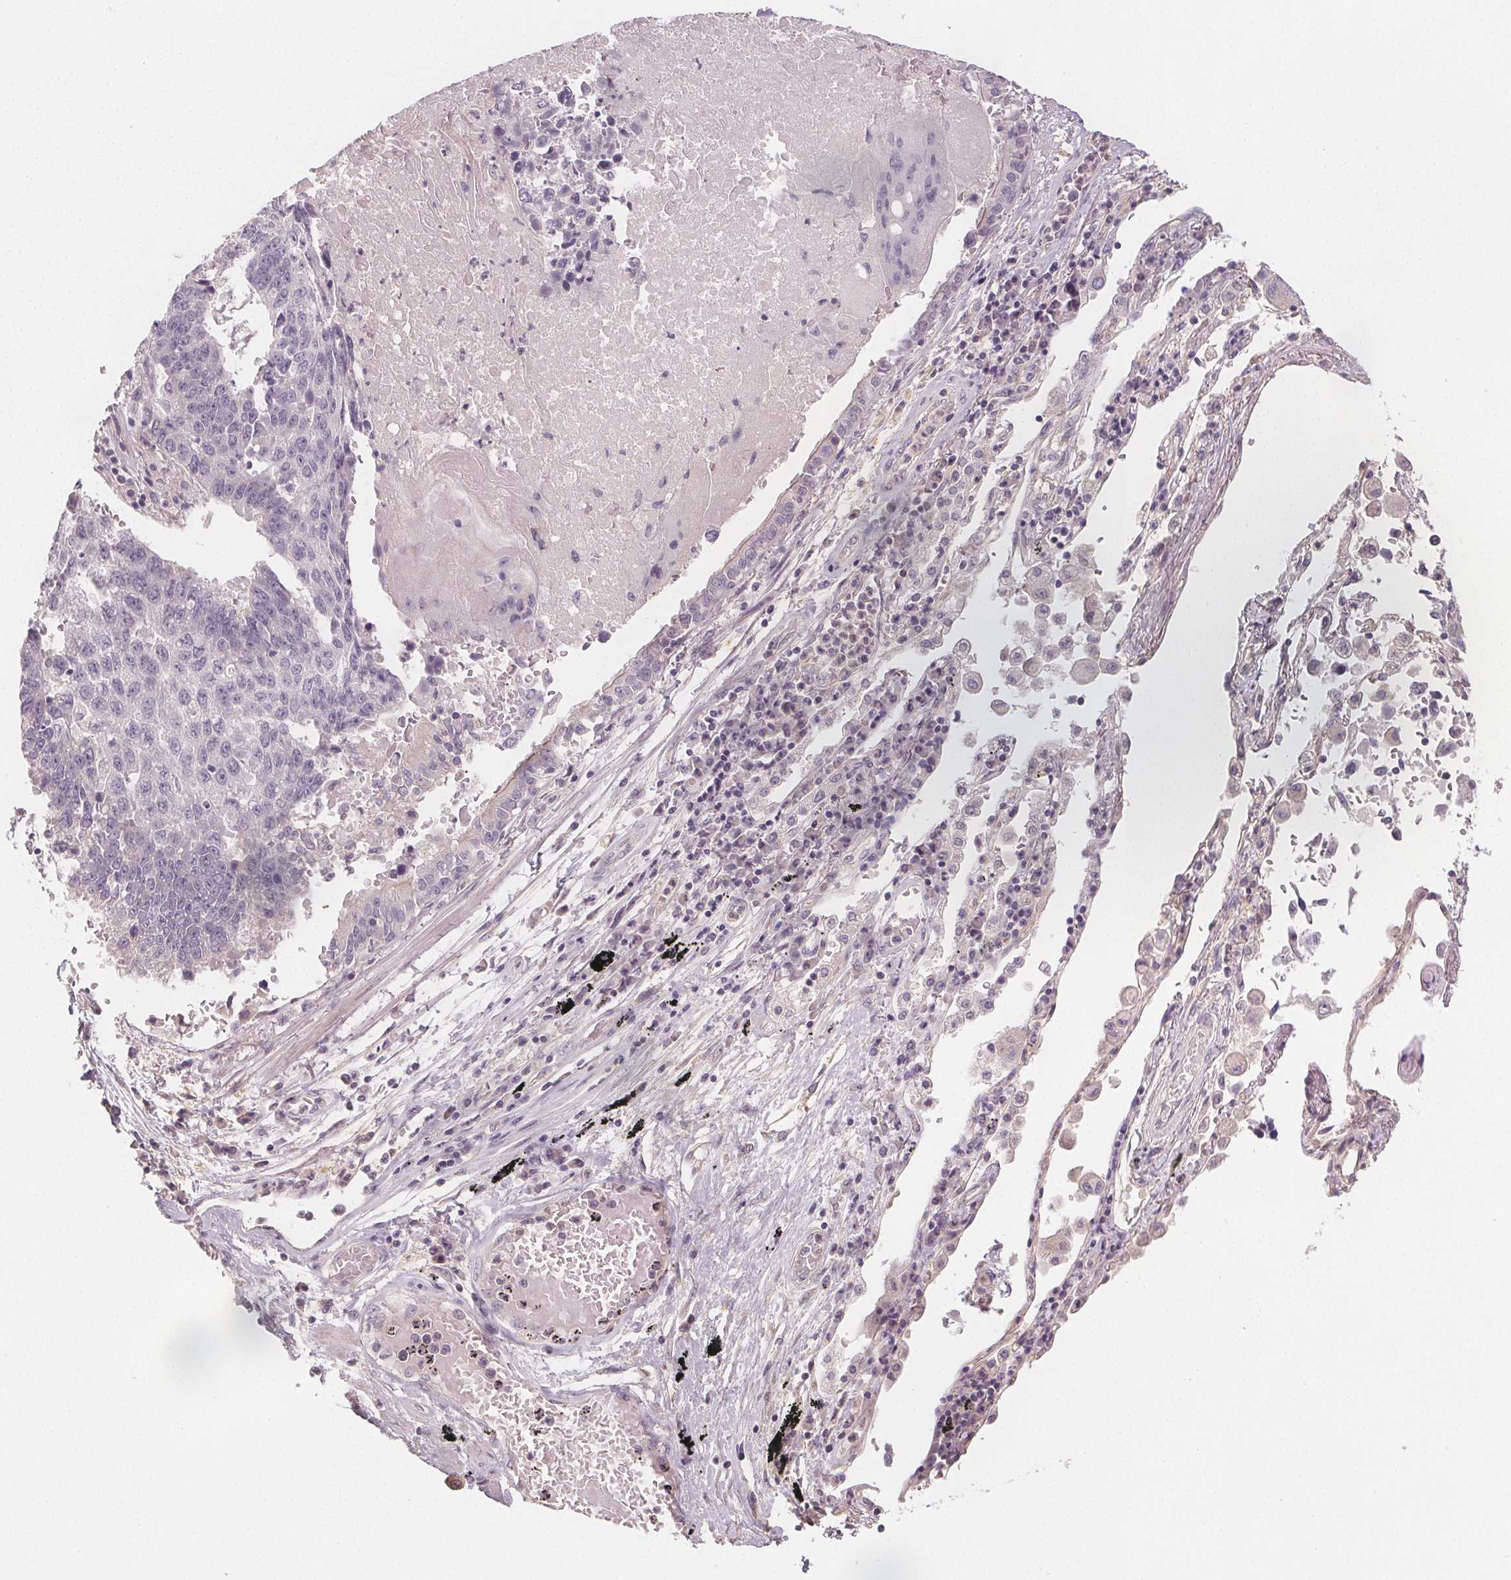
{"staining": {"intensity": "negative", "quantity": "none", "location": "none"}, "tissue": "lung cancer", "cell_type": "Tumor cells", "image_type": "cancer", "snomed": [{"axis": "morphology", "description": "Squamous cell carcinoma, NOS"}, {"axis": "topography", "description": "Lung"}], "caption": "Lung cancer (squamous cell carcinoma) was stained to show a protein in brown. There is no significant staining in tumor cells. (Immunohistochemistry, brightfield microscopy, high magnification).", "gene": "VNN1", "patient": {"sex": "male", "age": 73}}